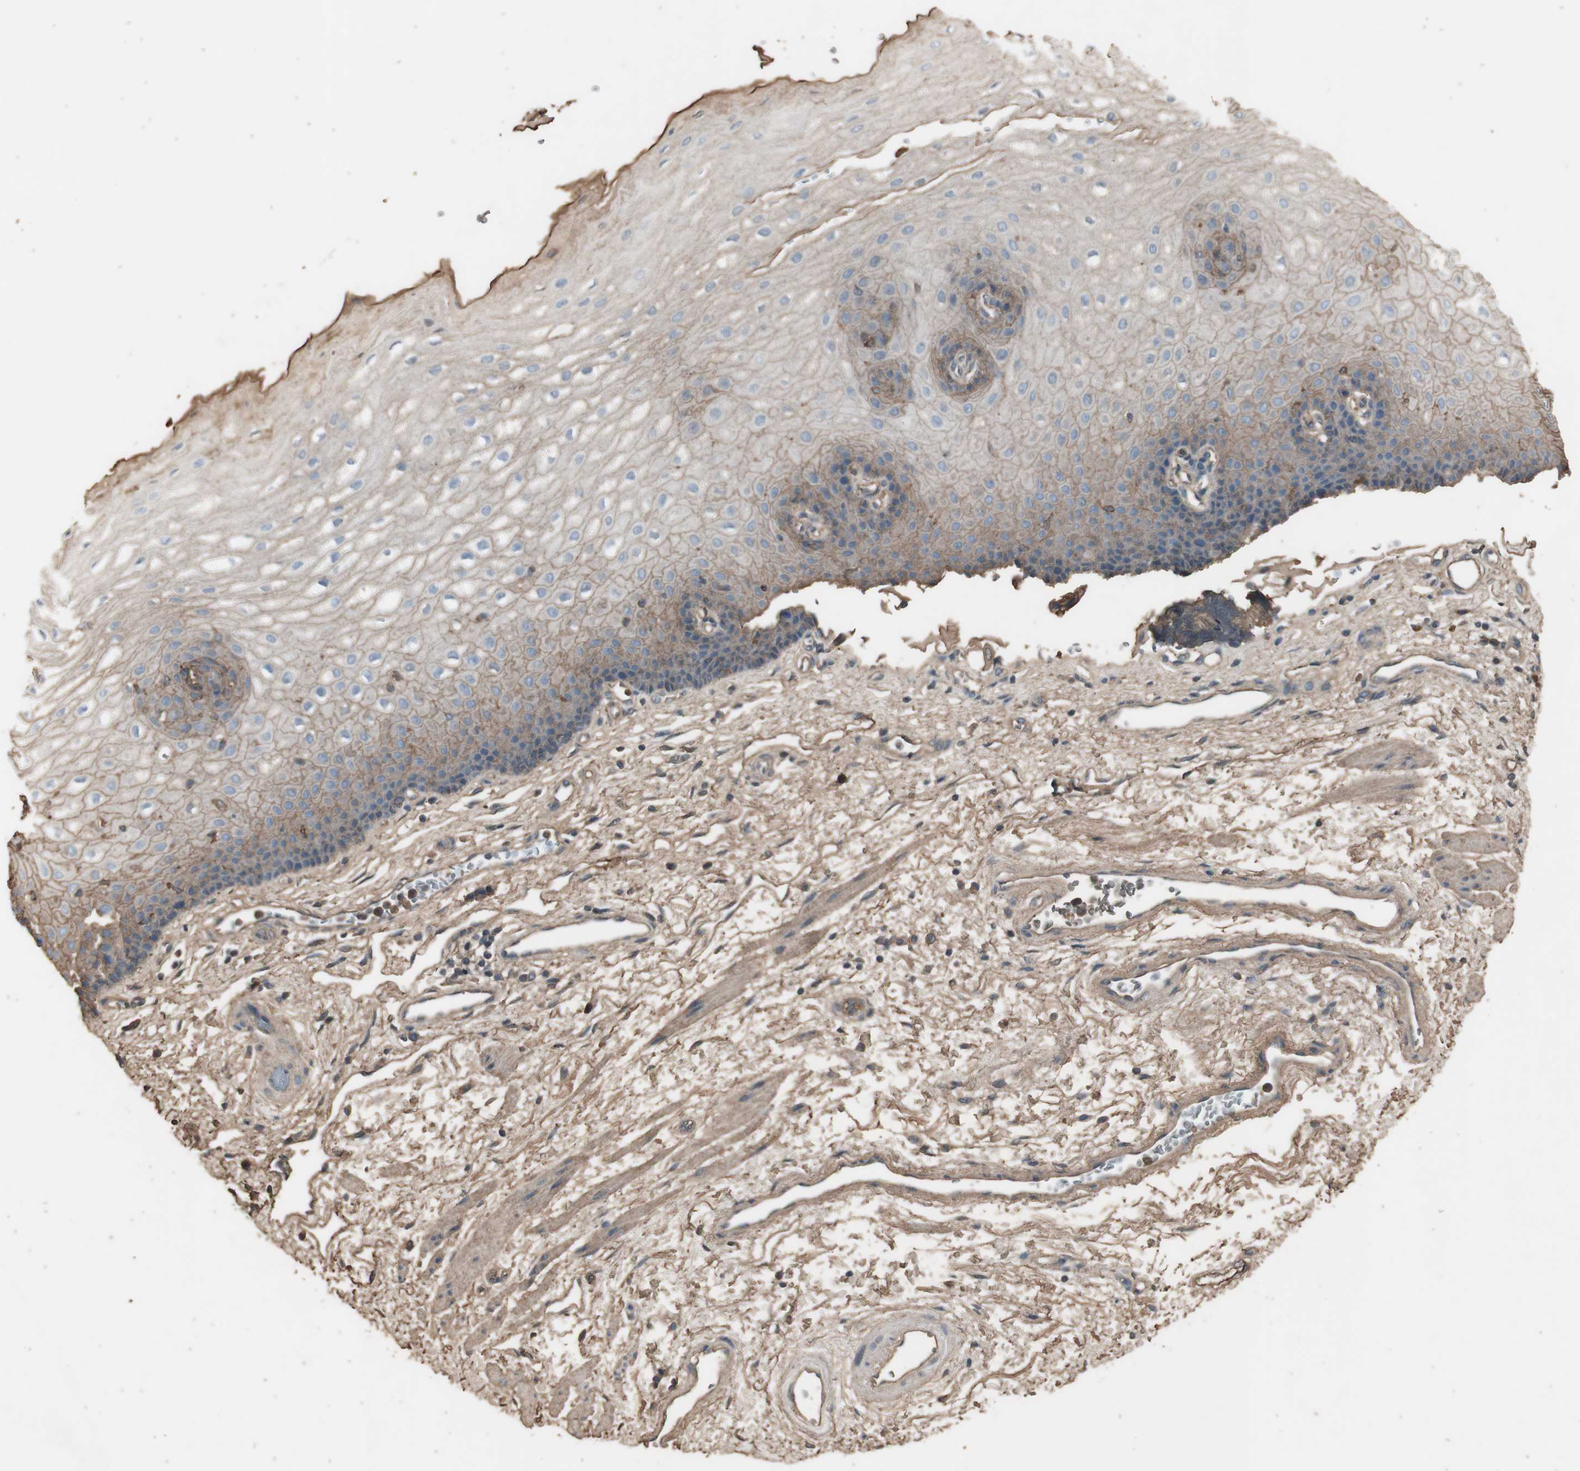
{"staining": {"intensity": "weak", "quantity": "25%-75%", "location": "cytoplasmic/membranous"}, "tissue": "esophagus", "cell_type": "Squamous epithelial cells", "image_type": "normal", "snomed": [{"axis": "morphology", "description": "Normal tissue, NOS"}, {"axis": "topography", "description": "Esophagus"}], "caption": "Protein expression analysis of benign esophagus demonstrates weak cytoplasmic/membranous expression in approximately 25%-75% of squamous epithelial cells. Nuclei are stained in blue.", "gene": "MMP14", "patient": {"sex": "male", "age": 54}}